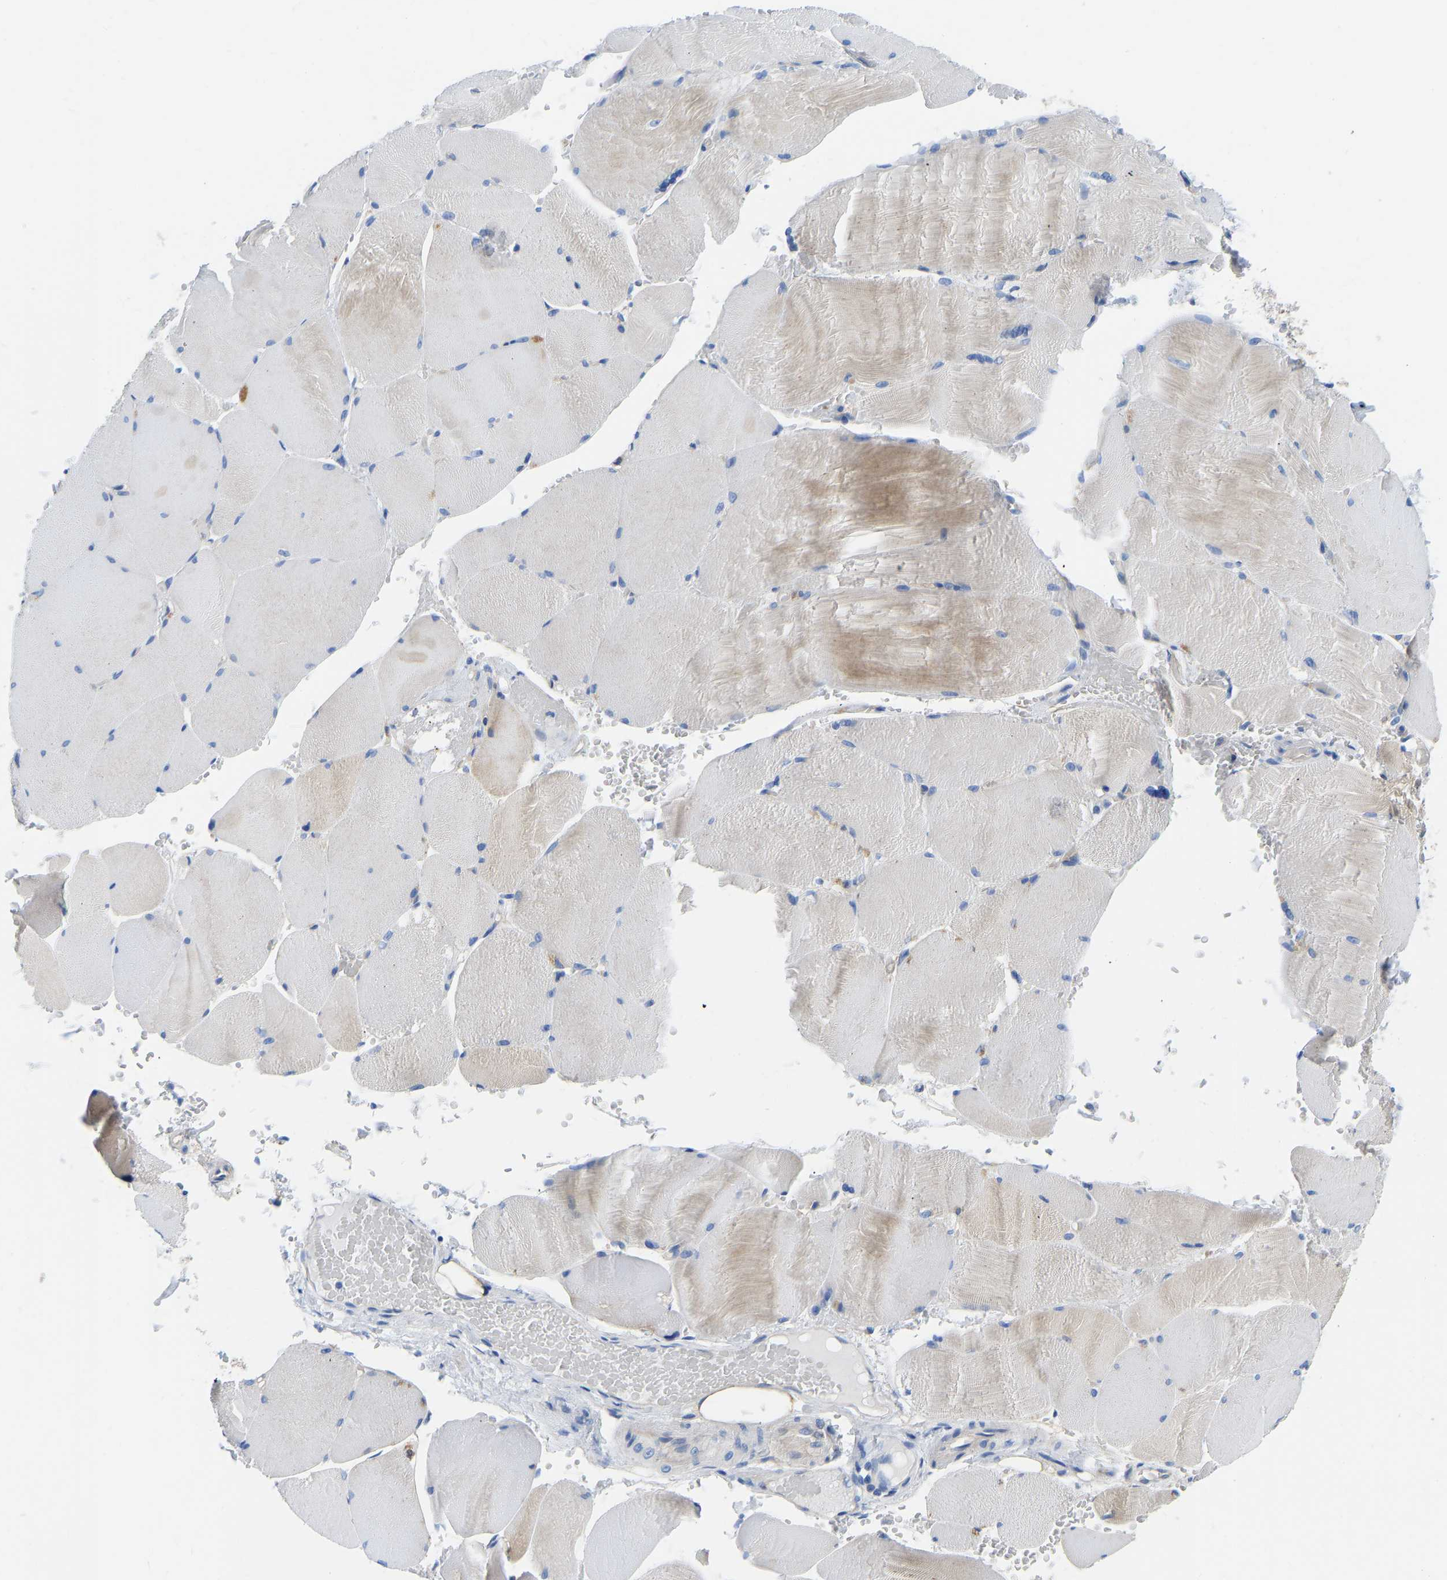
{"staining": {"intensity": "weak", "quantity": "<25%", "location": "cytoplasmic/membranous"}, "tissue": "skeletal muscle", "cell_type": "Myocytes", "image_type": "normal", "snomed": [{"axis": "morphology", "description": "Normal tissue, NOS"}, {"axis": "topography", "description": "Skin"}, {"axis": "topography", "description": "Skeletal muscle"}], "caption": "This micrograph is of benign skeletal muscle stained with IHC to label a protein in brown with the nuclei are counter-stained blue. There is no expression in myocytes.", "gene": "CHAD", "patient": {"sex": "male", "age": 83}}